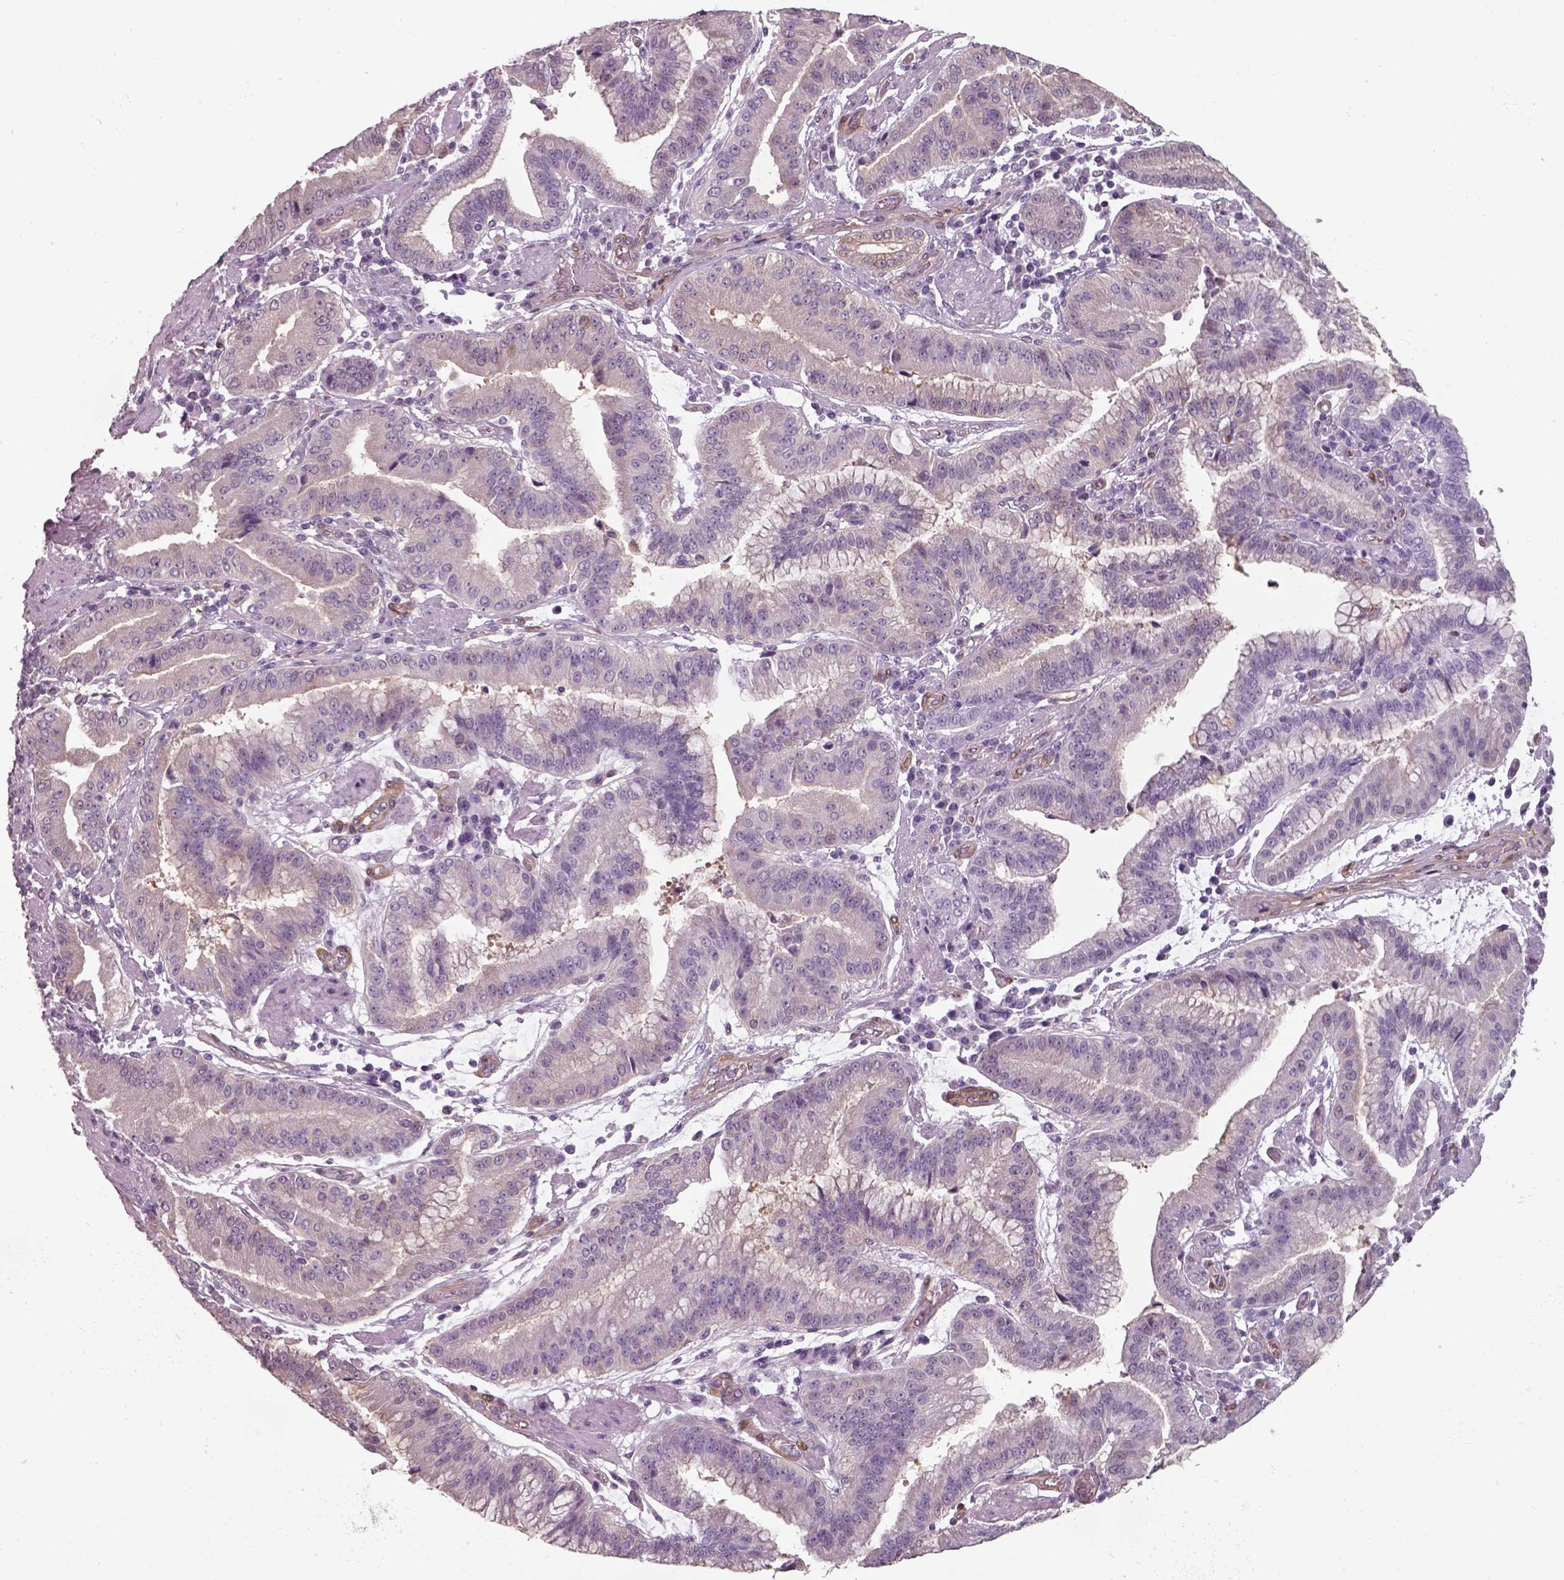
{"staining": {"intensity": "negative", "quantity": "none", "location": "none"}, "tissue": "stomach cancer", "cell_type": "Tumor cells", "image_type": "cancer", "snomed": [{"axis": "morphology", "description": "Adenocarcinoma, NOS"}, {"axis": "topography", "description": "Stomach"}], "caption": "Tumor cells are negative for brown protein staining in stomach cancer. The staining is performed using DAB brown chromogen with nuclei counter-stained in using hematoxylin.", "gene": "ISYNA1", "patient": {"sex": "male", "age": 83}}